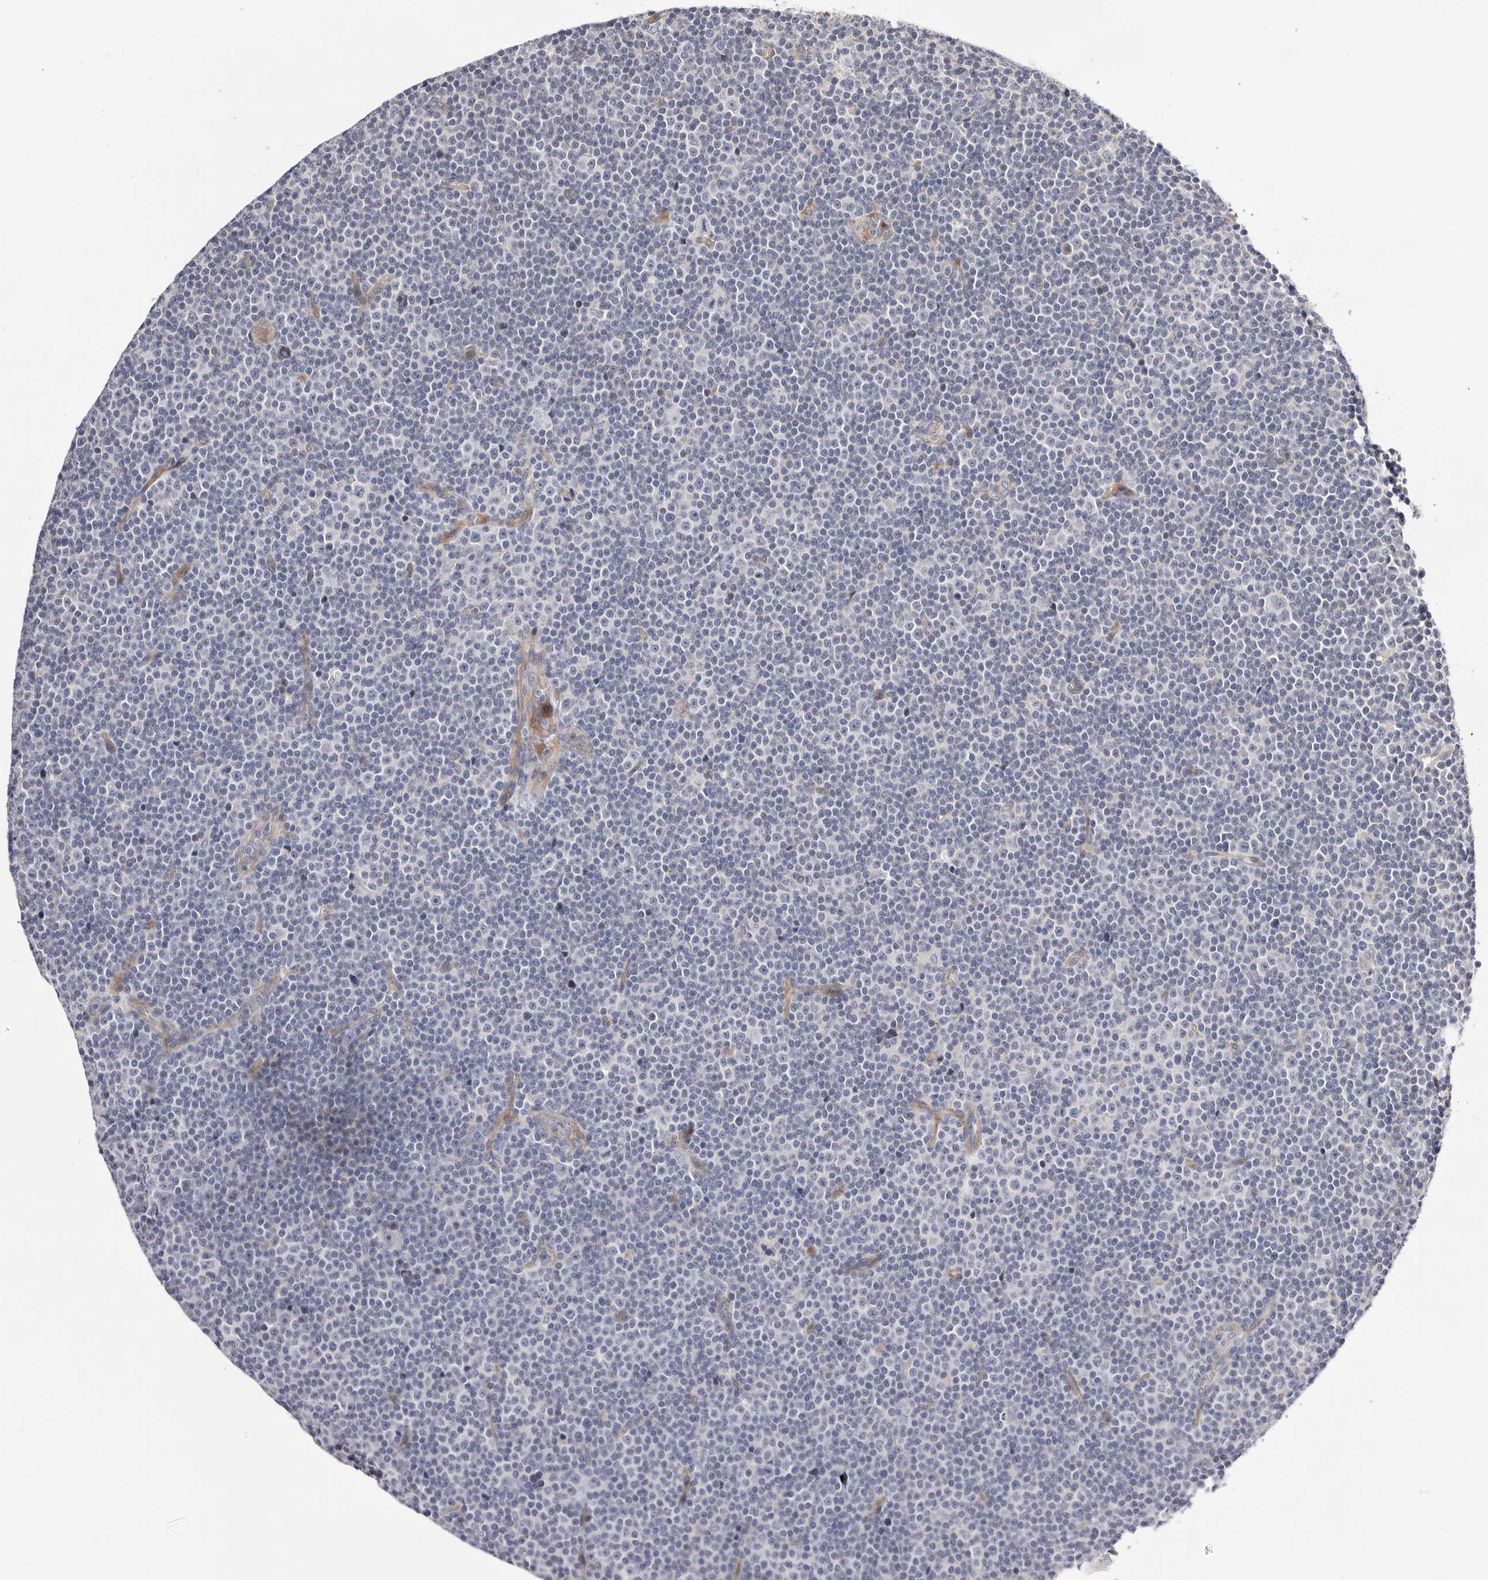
{"staining": {"intensity": "negative", "quantity": "none", "location": "none"}, "tissue": "lymphoma", "cell_type": "Tumor cells", "image_type": "cancer", "snomed": [{"axis": "morphology", "description": "Malignant lymphoma, non-Hodgkin's type, Low grade"}, {"axis": "topography", "description": "Lymph node"}], "caption": "Immunohistochemistry of human lymphoma demonstrates no positivity in tumor cells.", "gene": "USH1C", "patient": {"sex": "female", "age": 67}}